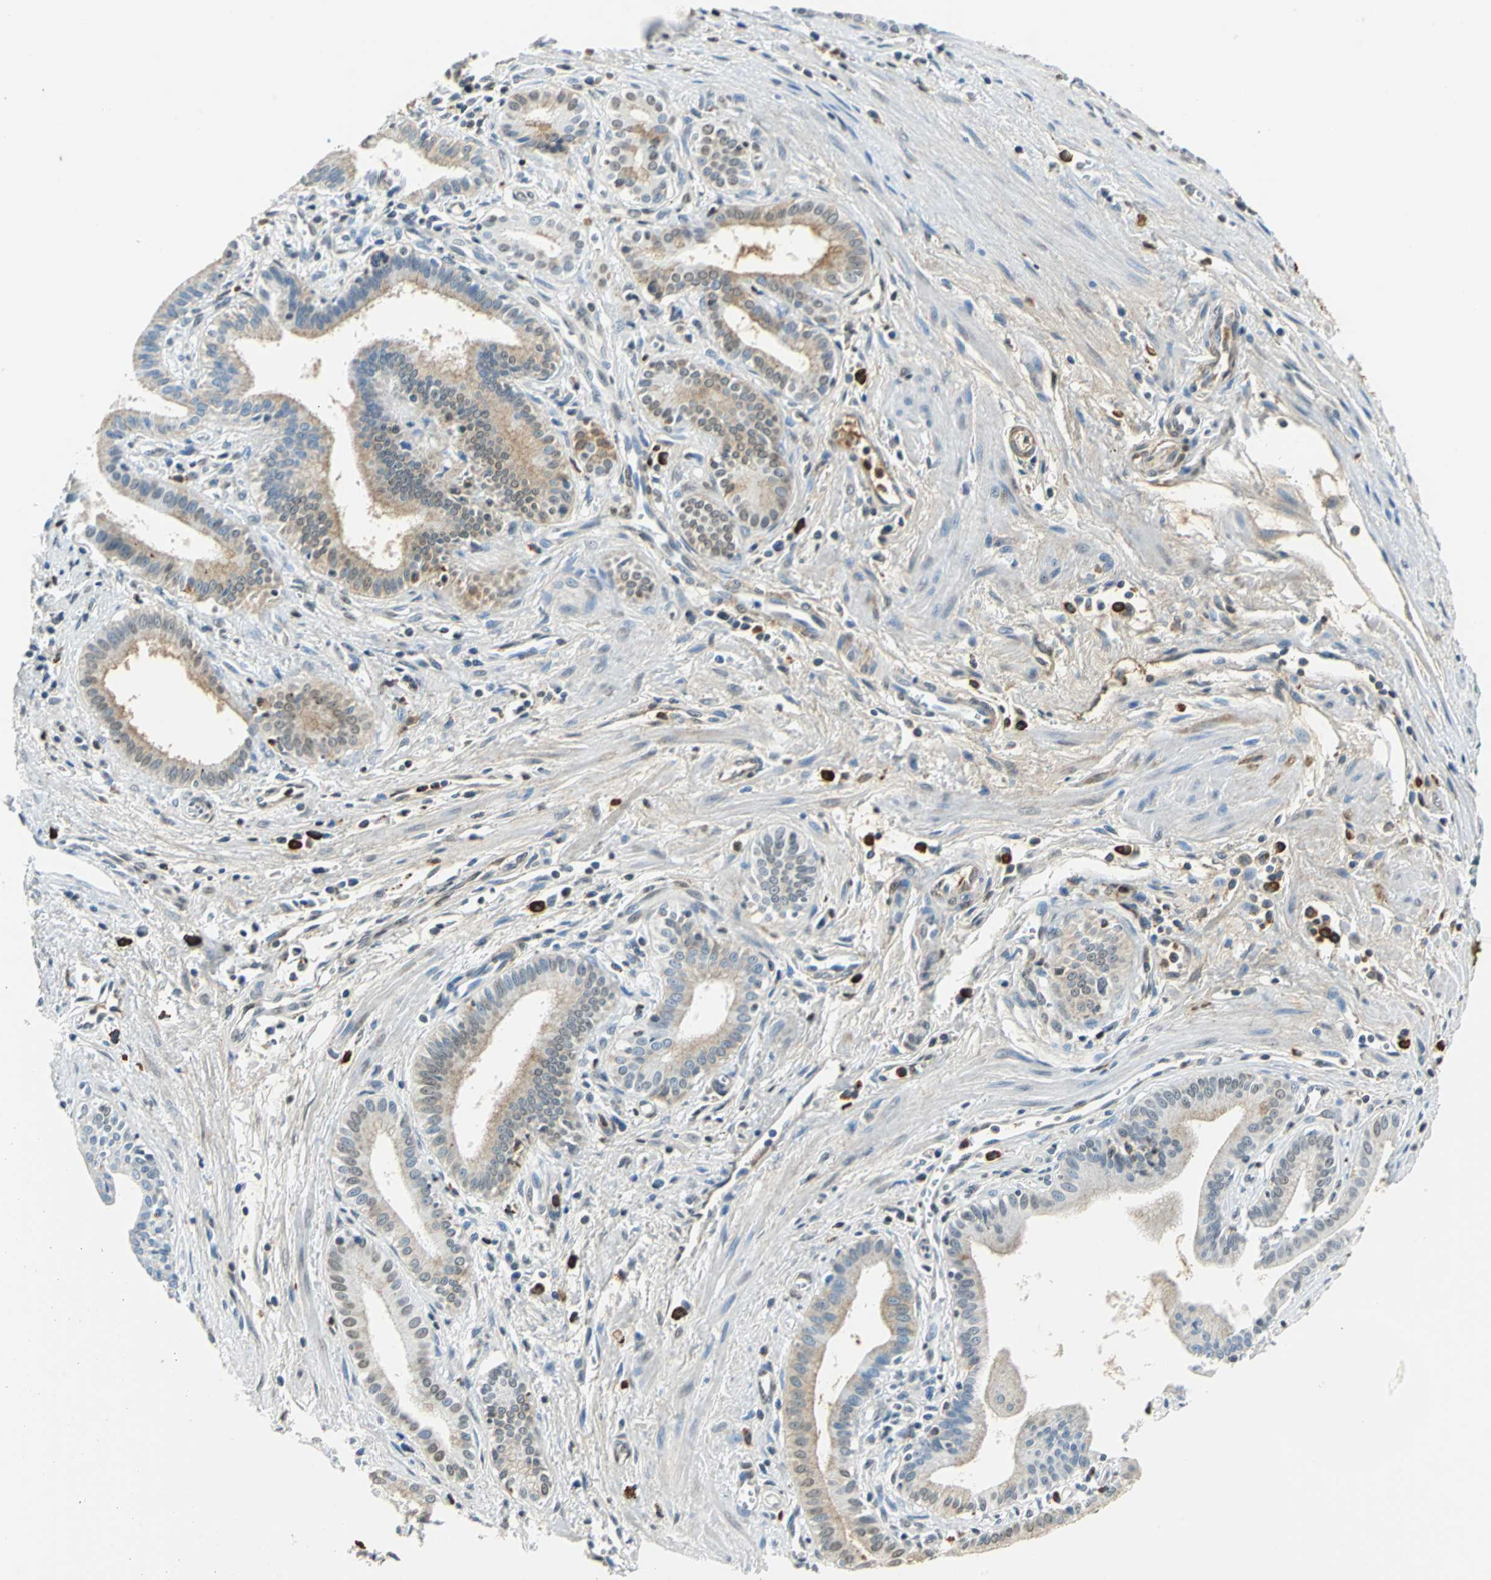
{"staining": {"intensity": "moderate", "quantity": "25%-75%", "location": "cytoplasmic/membranous"}, "tissue": "pancreatic cancer", "cell_type": "Tumor cells", "image_type": "cancer", "snomed": [{"axis": "morphology", "description": "Normal tissue, NOS"}, {"axis": "topography", "description": "Lymph node"}], "caption": "Protein staining of pancreatic cancer tissue displays moderate cytoplasmic/membranous staining in approximately 25%-75% of tumor cells.", "gene": "ALB", "patient": {"sex": "male", "age": 50}}